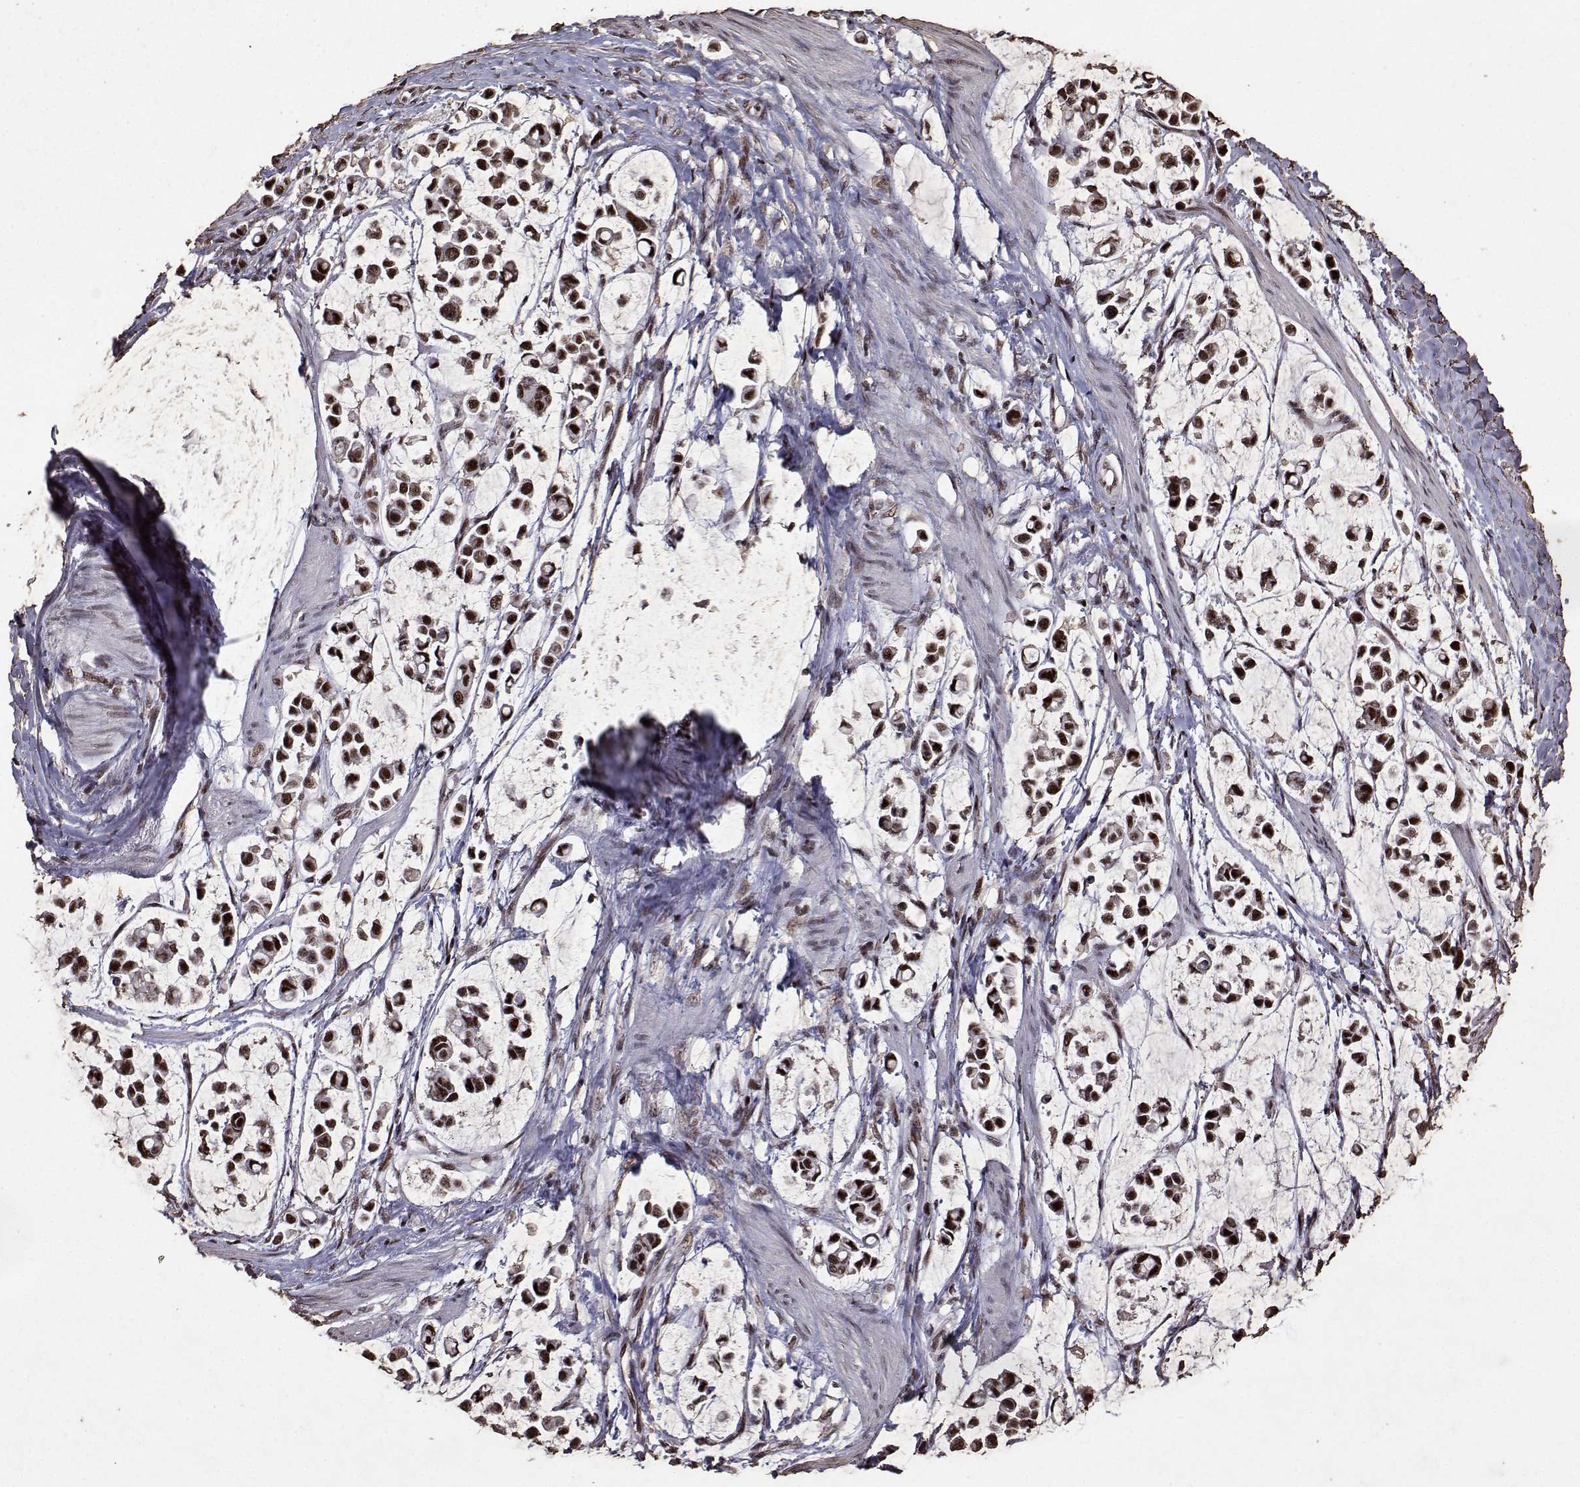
{"staining": {"intensity": "strong", "quantity": ">75%", "location": "nuclear"}, "tissue": "stomach cancer", "cell_type": "Tumor cells", "image_type": "cancer", "snomed": [{"axis": "morphology", "description": "Adenocarcinoma, NOS"}, {"axis": "topography", "description": "Stomach"}], "caption": "A high amount of strong nuclear expression is appreciated in about >75% of tumor cells in adenocarcinoma (stomach) tissue.", "gene": "TOE1", "patient": {"sex": "male", "age": 82}}